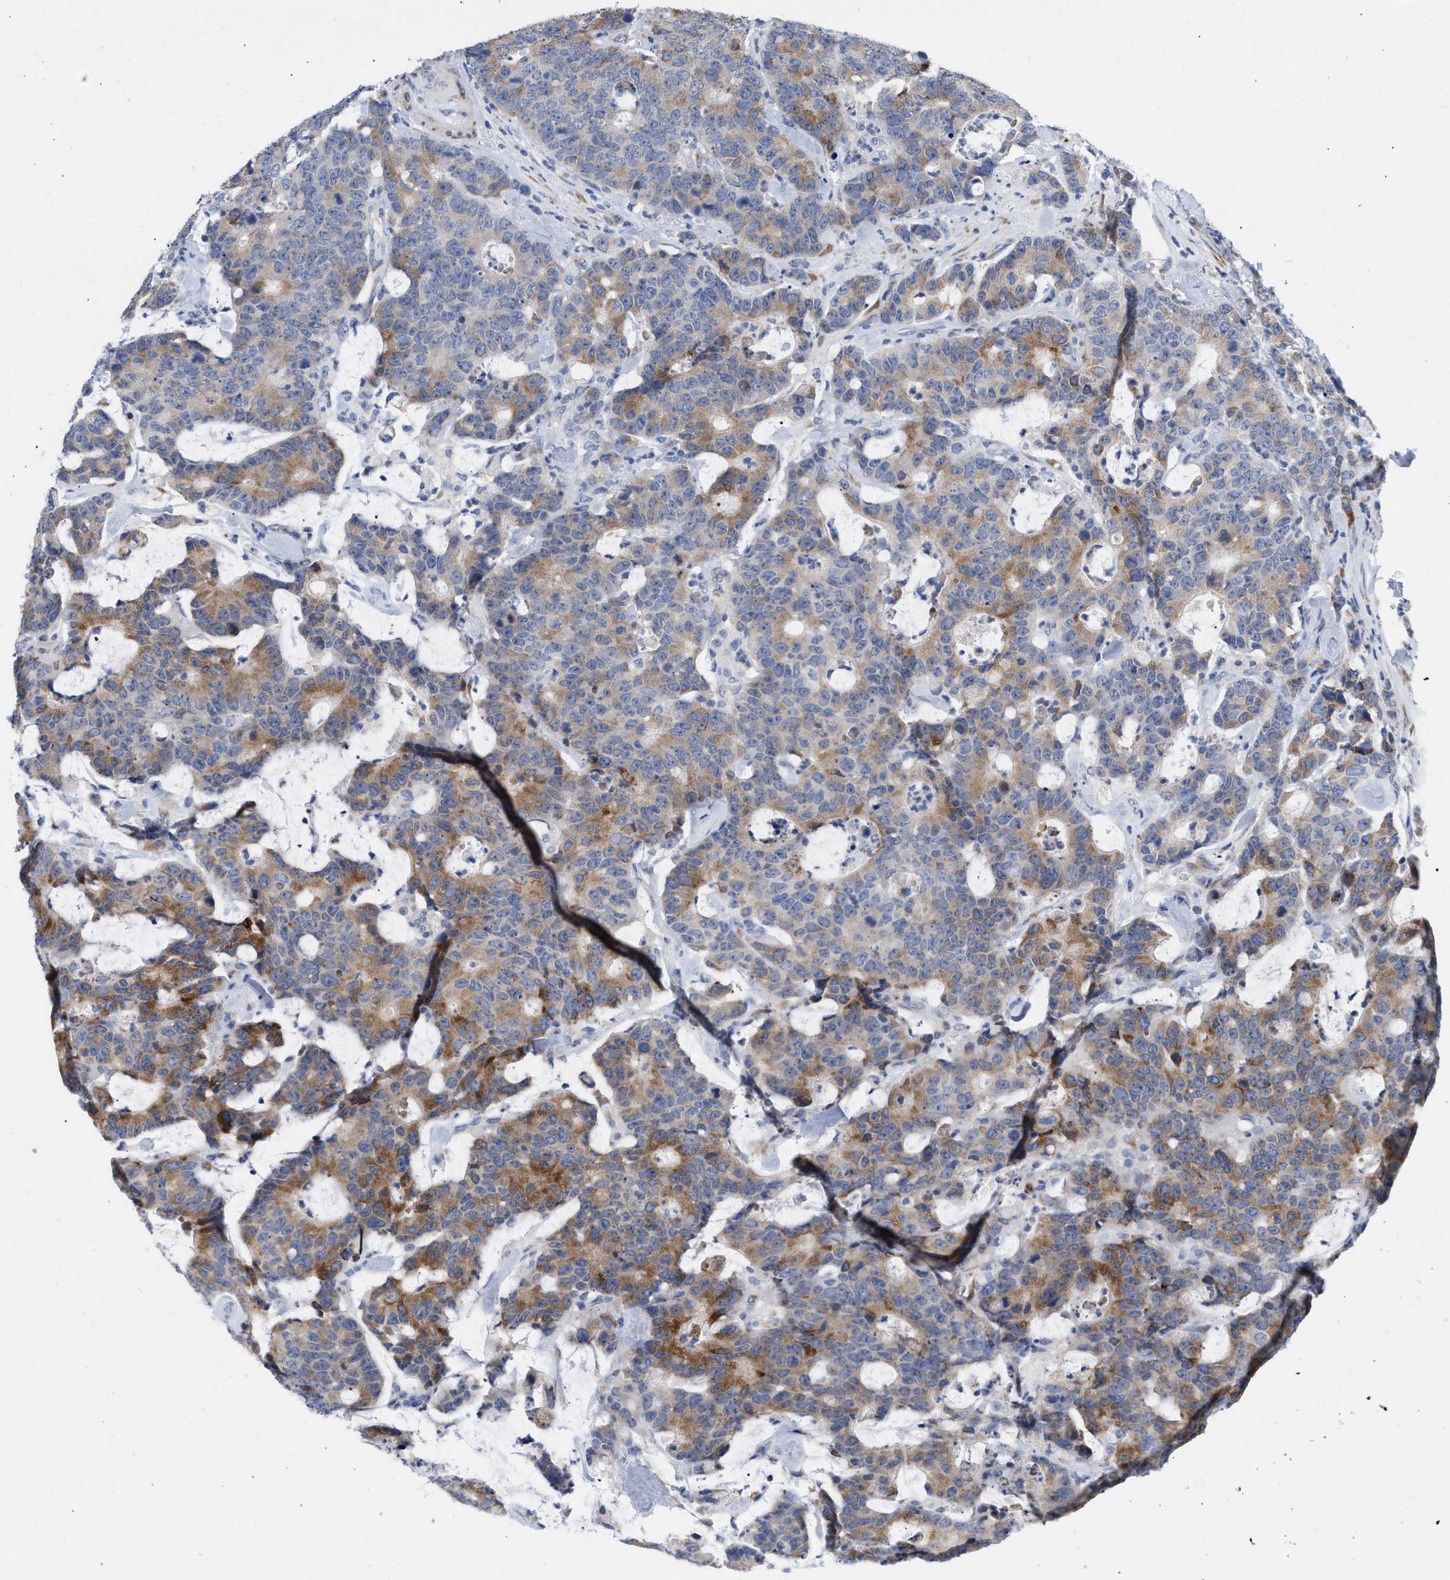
{"staining": {"intensity": "moderate", "quantity": "25%-75%", "location": "cytoplasmic/membranous"}, "tissue": "colorectal cancer", "cell_type": "Tumor cells", "image_type": "cancer", "snomed": [{"axis": "morphology", "description": "Adenocarcinoma, NOS"}, {"axis": "topography", "description": "Colon"}], "caption": "Brown immunohistochemical staining in adenocarcinoma (colorectal) exhibits moderate cytoplasmic/membranous positivity in approximately 25%-75% of tumor cells.", "gene": "SELENOM", "patient": {"sex": "female", "age": 86}}